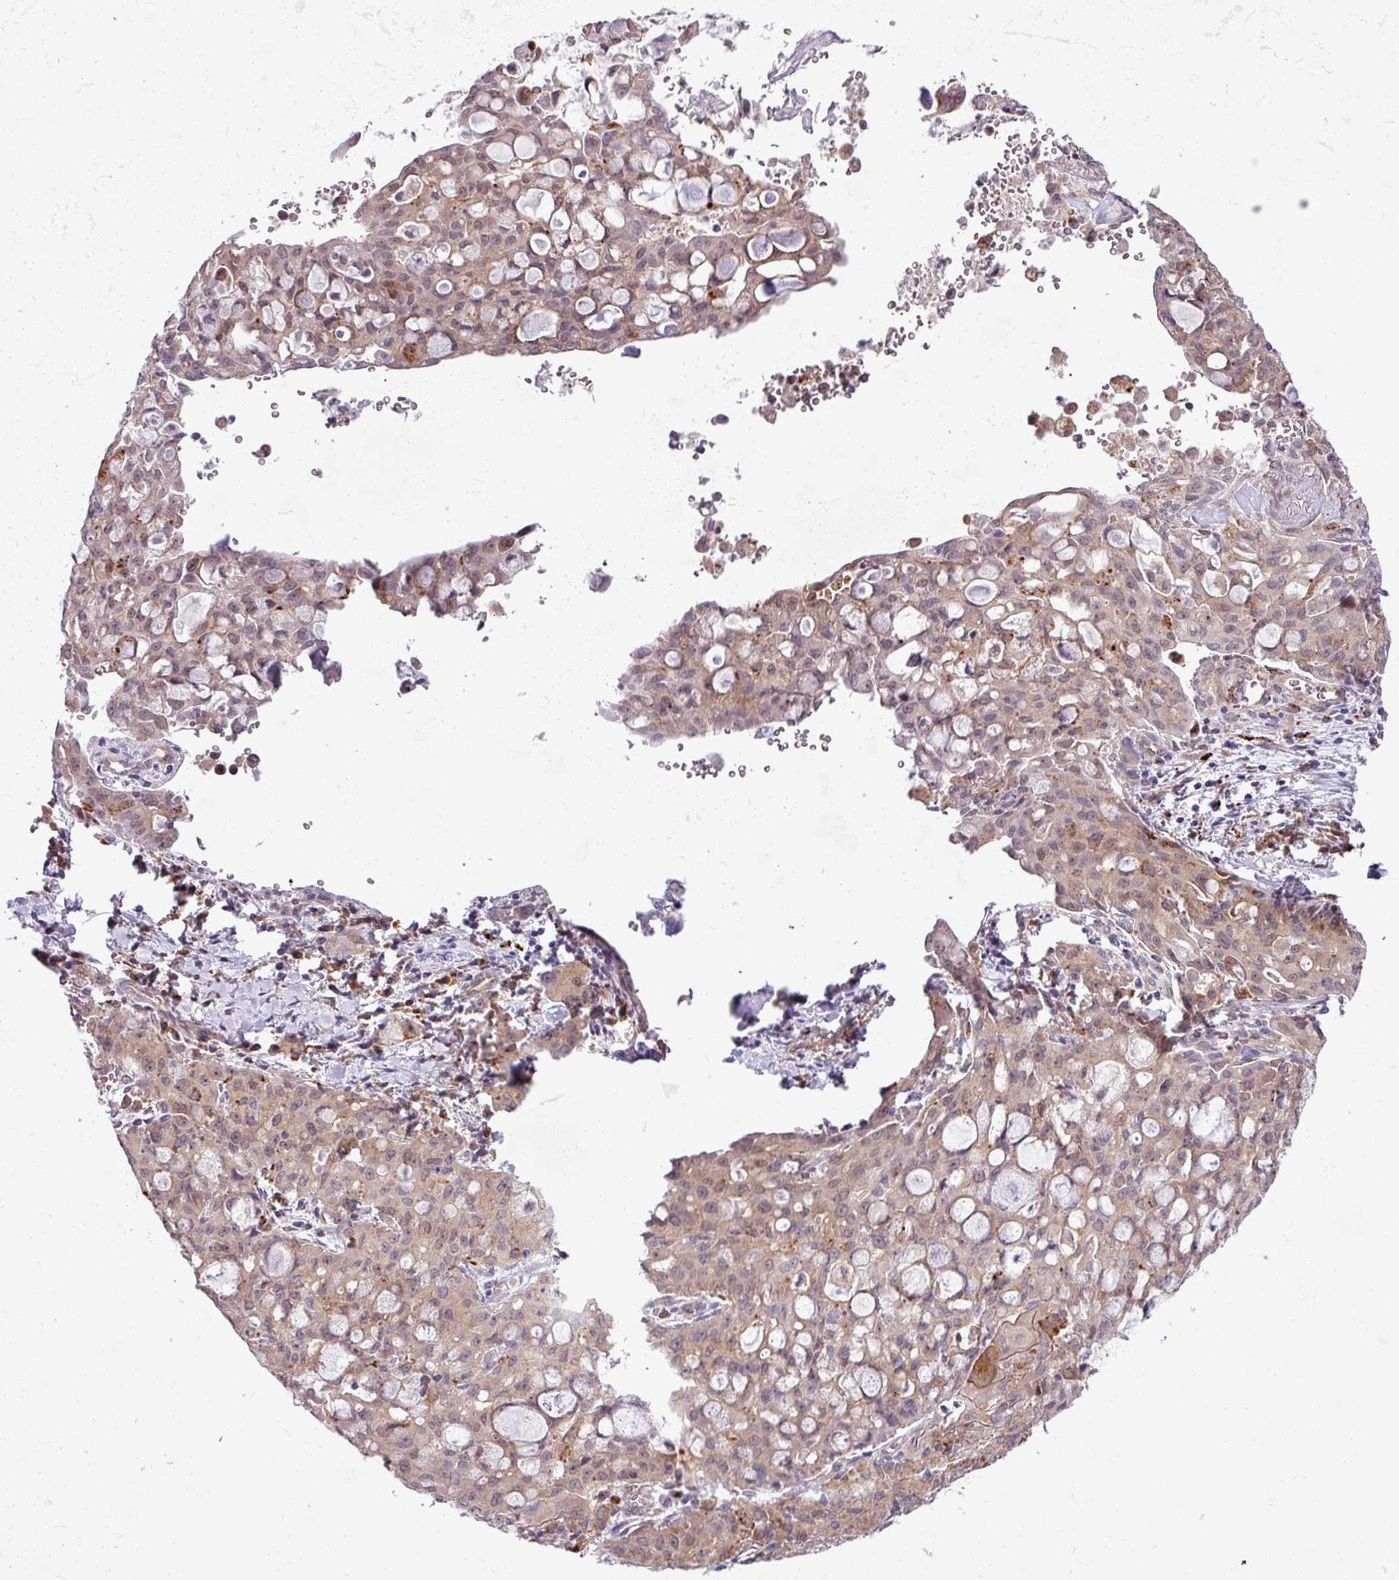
{"staining": {"intensity": "weak", "quantity": ">75%", "location": "cytoplasmic/membranous,nuclear"}, "tissue": "lung cancer", "cell_type": "Tumor cells", "image_type": "cancer", "snomed": [{"axis": "morphology", "description": "Adenocarcinoma, NOS"}, {"axis": "topography", "description": "Lung"}], "caption": "Brown immunohistochemical staining in lung cancer (adenocarcinoma) demonstrates weak cytoplasmic/membranous and nuclear expression in about >75% of tumor cells. Ihc stains the protein of interest in brown and the nuclei are stained blue.", "gene": "CCDC144A", "patient": {"sex": "female", "age": 44}}